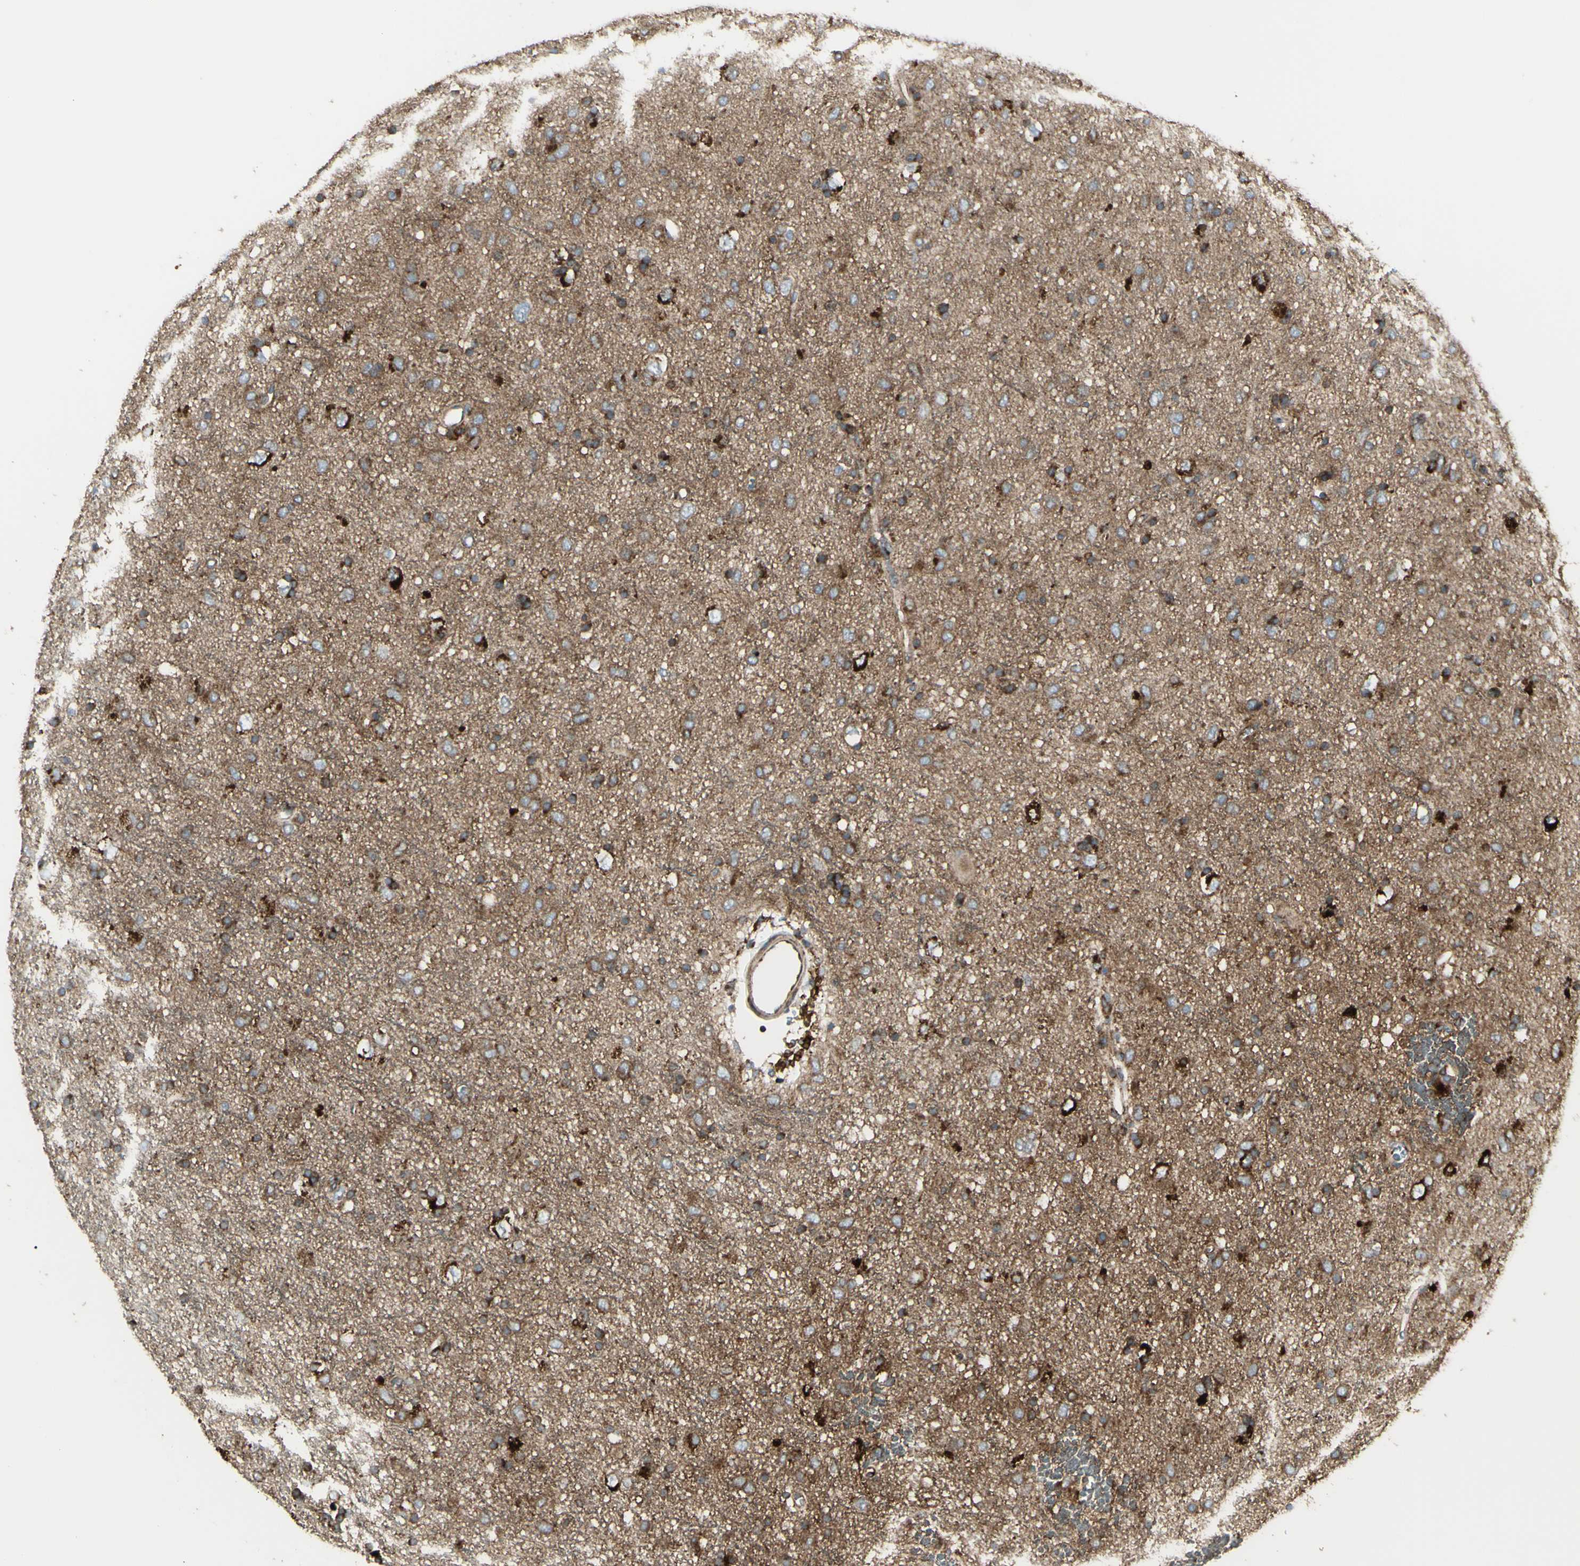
{"staining": {"intensity": "moderate", "quantity": ">75%", "location": "cytoplasmic/membranous"}, "tissue": "glioma", "cell_type": "Tumor cells", "image_type": "cancer", "snomed": [{"axis": "morphology", "description": "Glioma, malignant, Low grade"}, {"axis": "topography", "description": "Brain"}], "caption": "Tumor cells exhibit medium levels of moderate cytoplasmic/membranous staining in about >75% of cells in malignant glioma (low-grade).", "gene": "NAPA", "patient": {"sex": "male", "age": 77}}